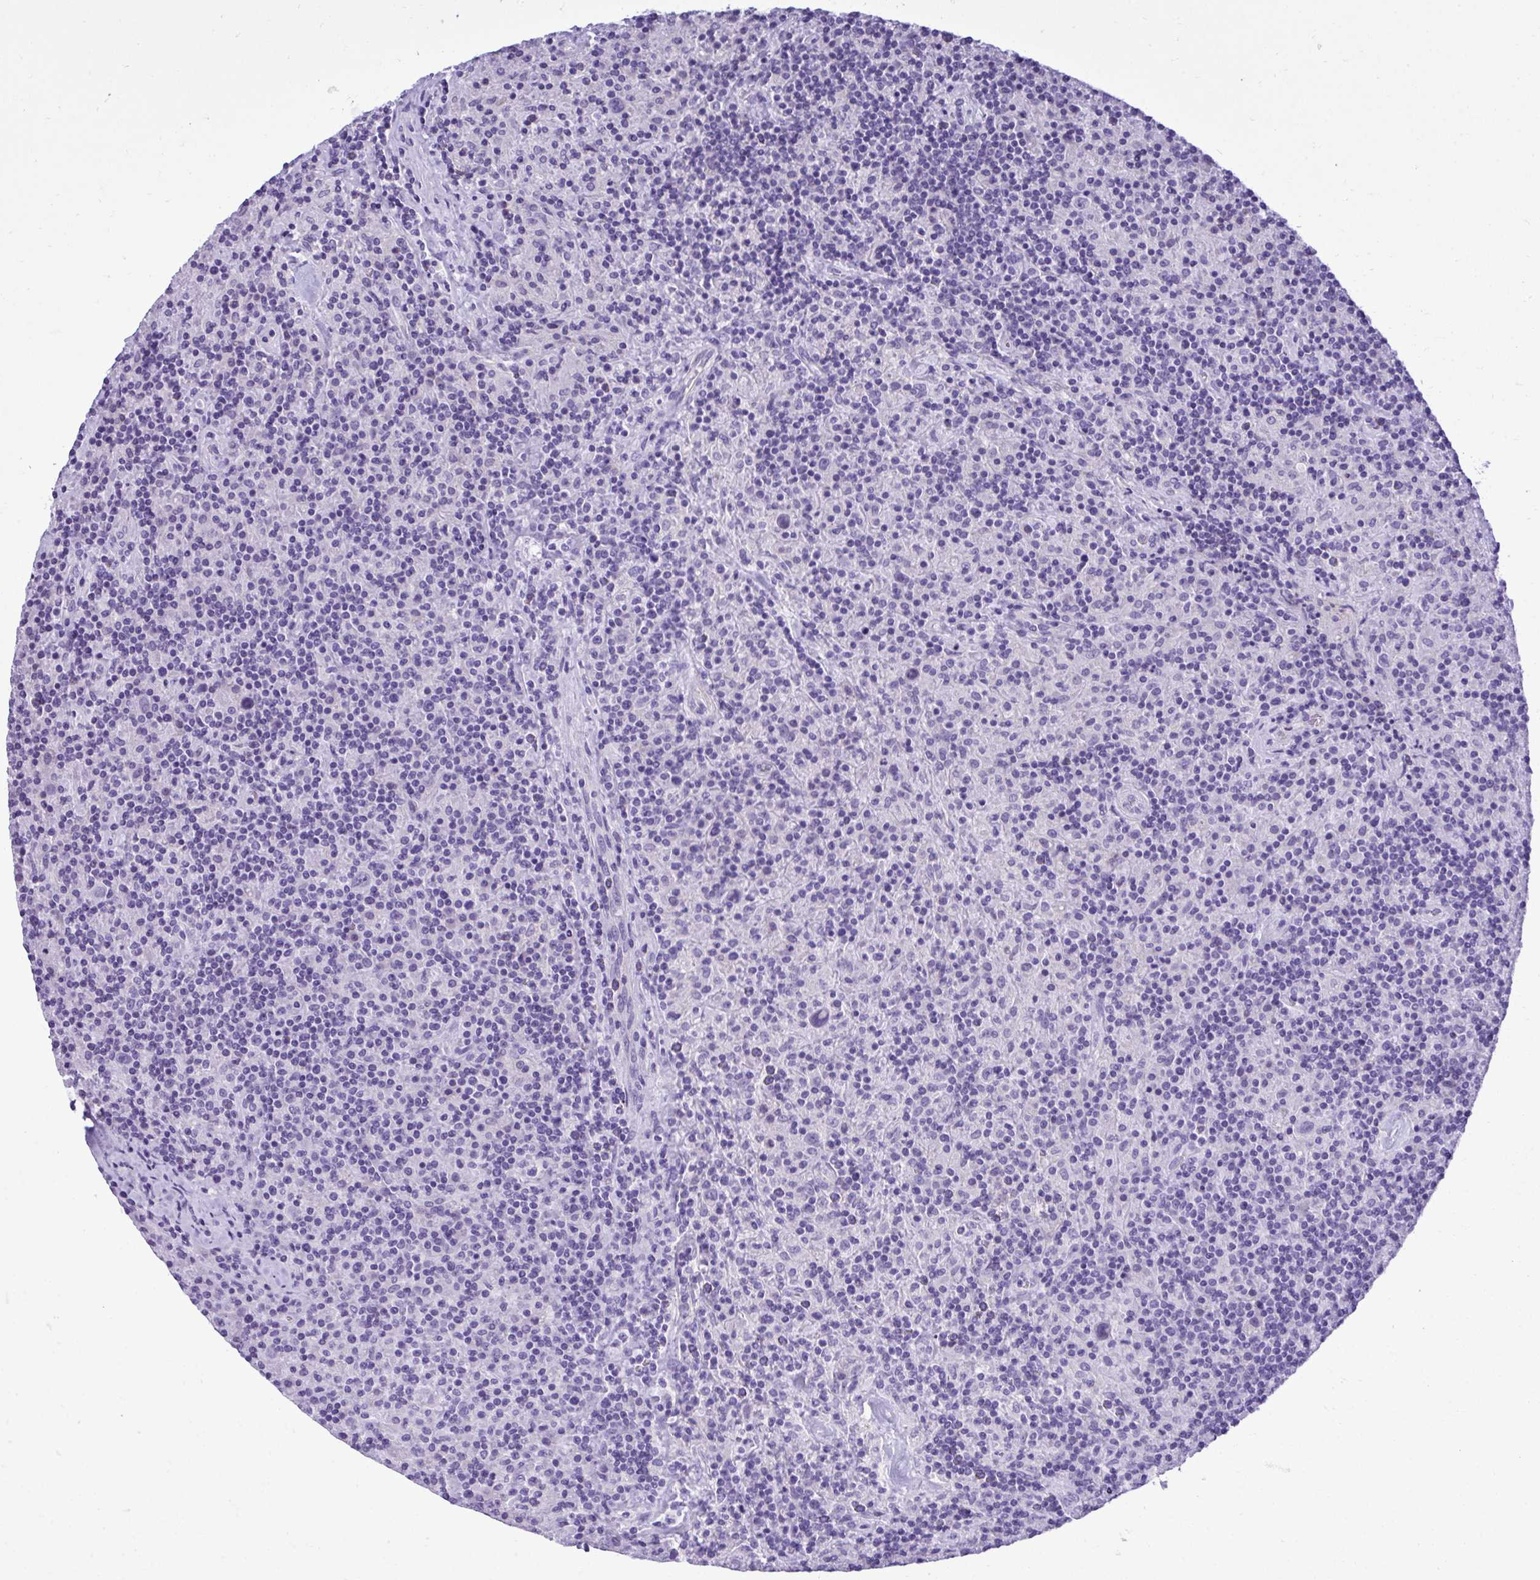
{"staining": {"intensity": "negative", "quantity": "none", "location": "none"}, "tissue": "lymphoma", "cell_type": "Tumor cells", "image_type": "cancer", "snomed": [{"axis": "morphology", "description": "Hodgkin's disease, NOS"}, {"axis": "topography", "description": "Lymph node"}], "caption": "A high-resolution micrograph shows IHC staining of Hodgkin's disease, which displays no significant positivity in tumor cells.", "gene": "ST6GALNAC3", "patient": {"sex": "male", "age": 70}}